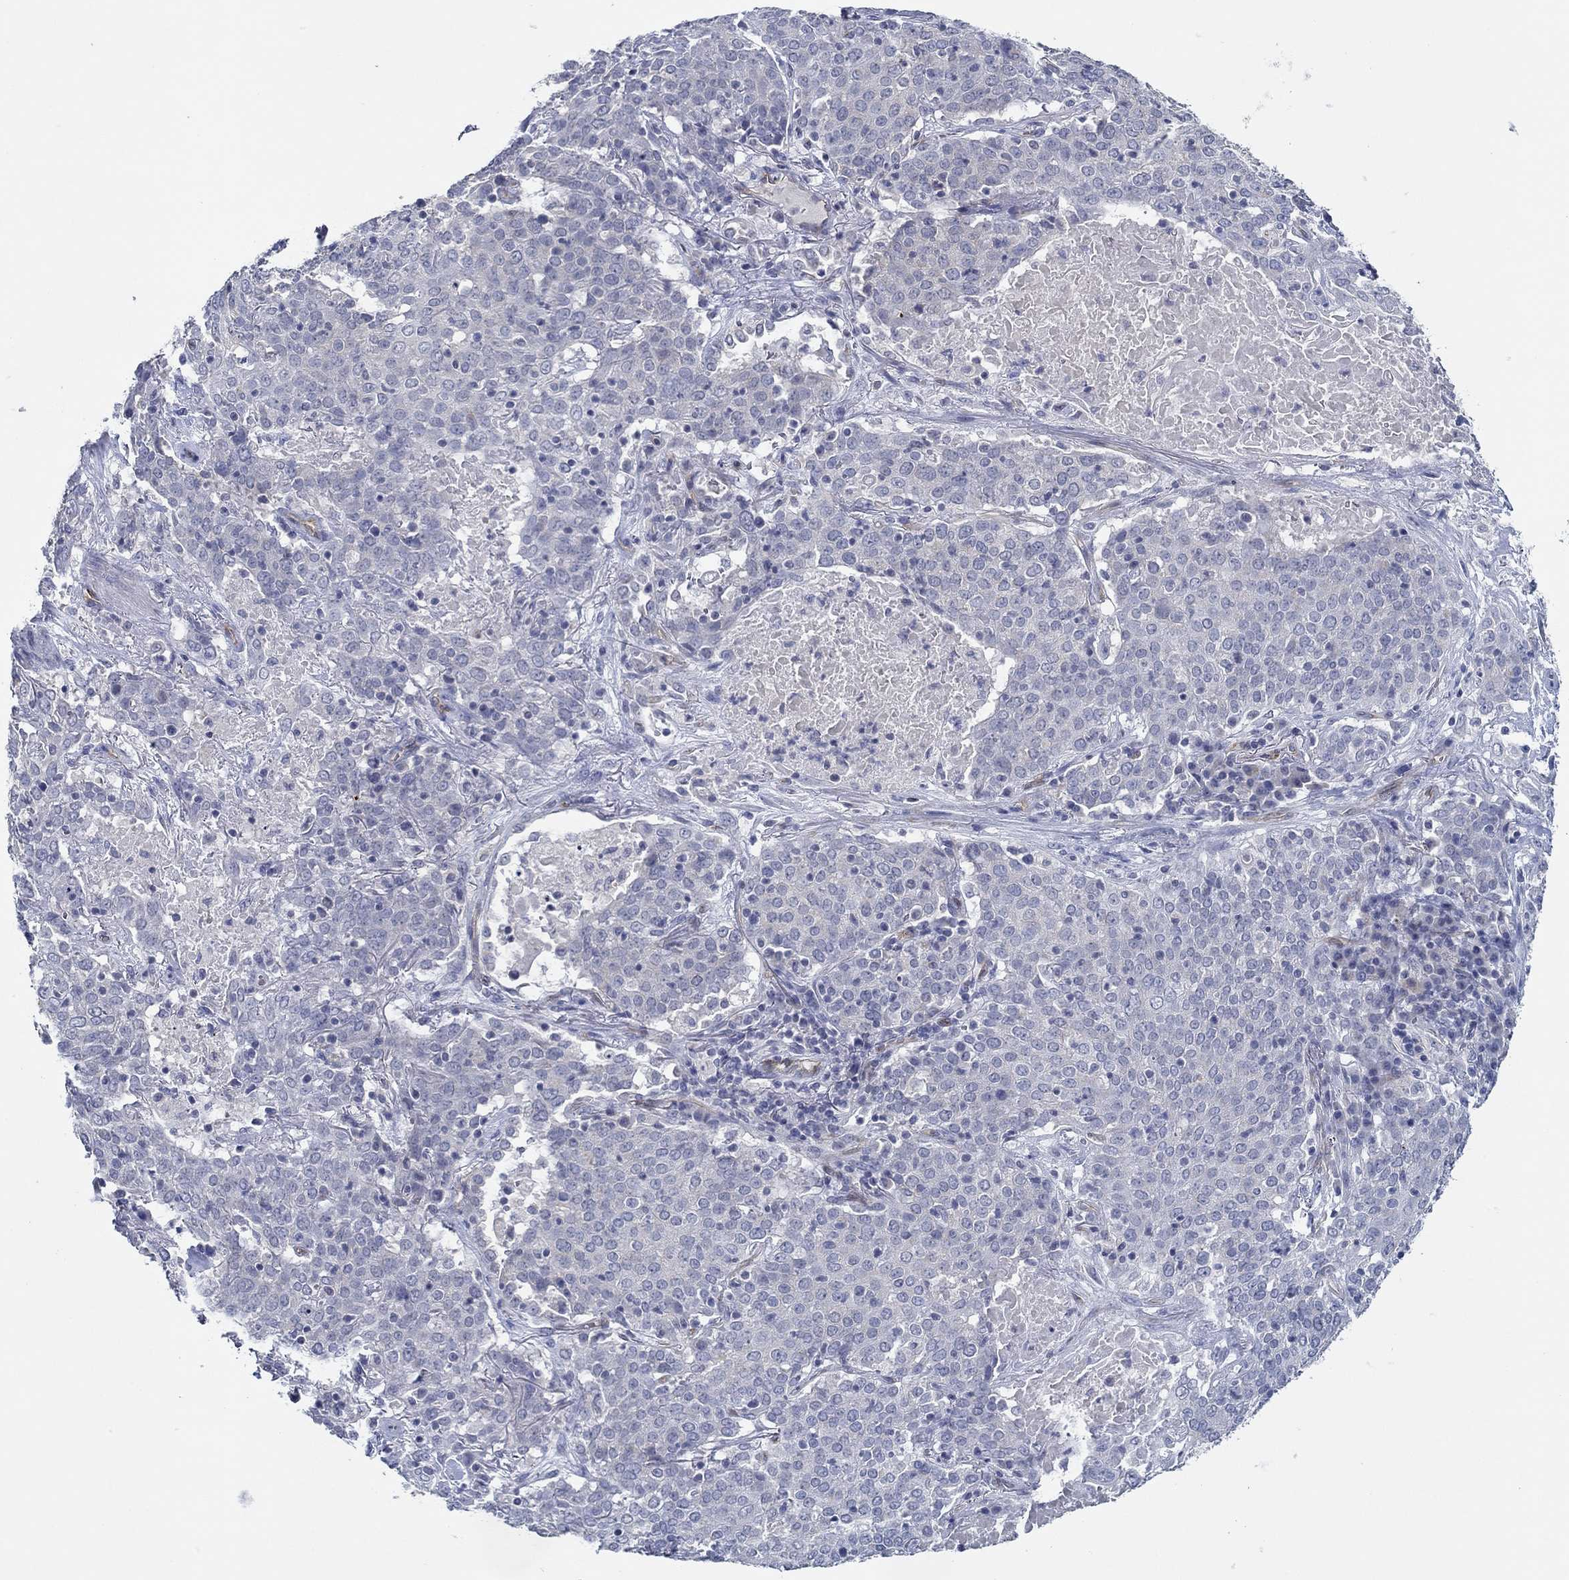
{"staining": {"intensity": "negative", "quantity": "none", "location": "none"}, "tissue": "lung cancer", "cell_type": "Tumor cells", "image_type": "cancer", "snomed": [{"axis": "morphology", "description": "Squamous cell carcinoma, NOS"}, {"axis": "topography", "description": "Lung"}], "caption": "Lung cancer stained for a protein using immunohistochemistry (IHC) reveals no positivity tumor cells.", "gene": "GJA5", "patient": {"sex": "male", "age": 82}}